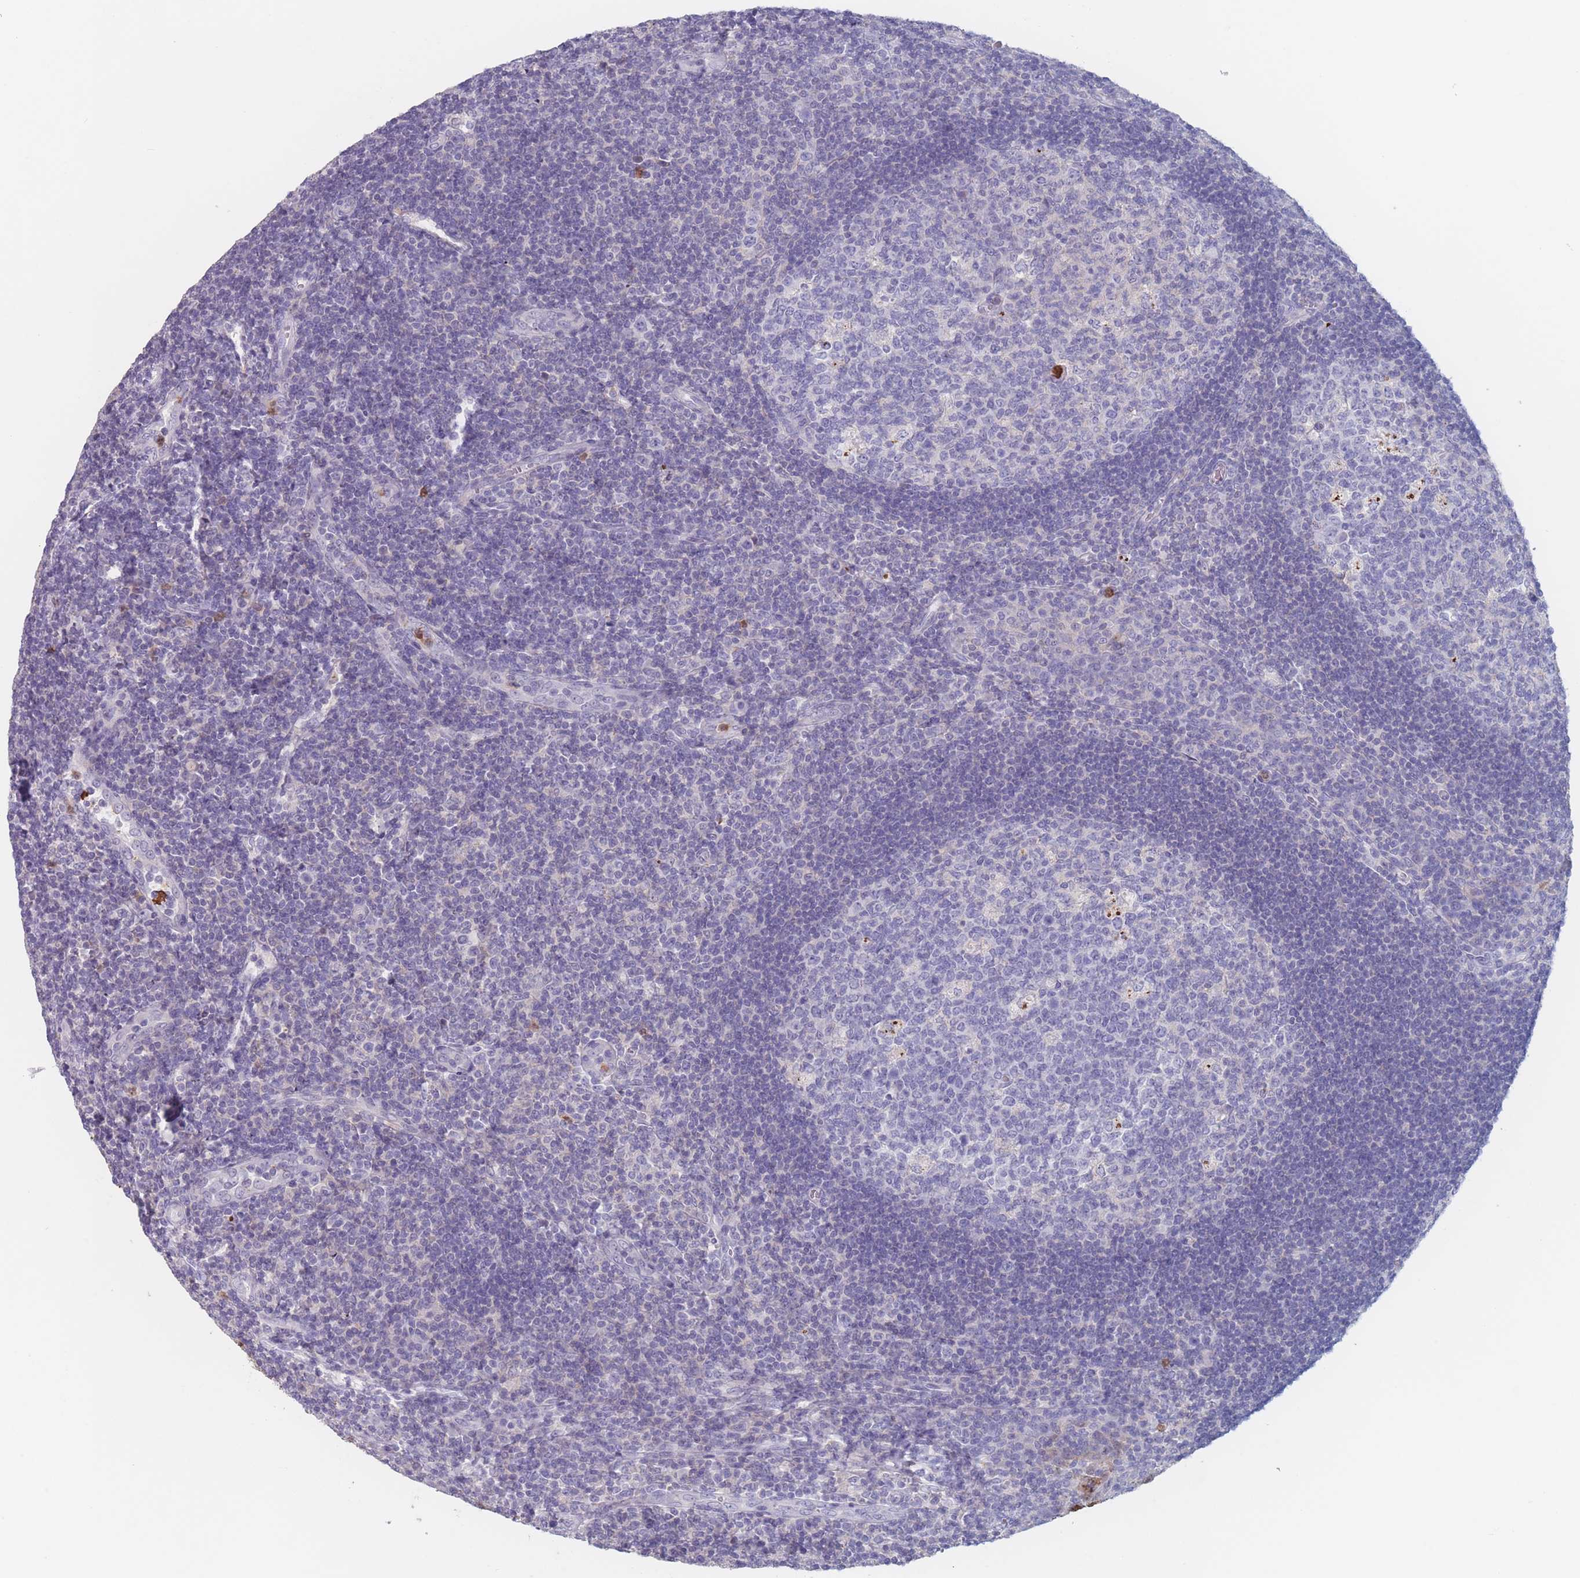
{"staining": {"intensity": "negative", "quantity": "none", "location": "none"}, "tissue": "tonsil", "cell_type": "Germinal center cells", "image_type": "normal", "snomed": [{"axis": "morphology", "description": "Normal tissue, NOS"}, {"axis": "topography", "description": "Tonsil"}], "caption": "This is a photomicrograph of IHC staining of normal tonsil, which shows no staining in germinal center cells.", "gene": "ATP1A3", "patient": {"sex": "male", "age": 17}}